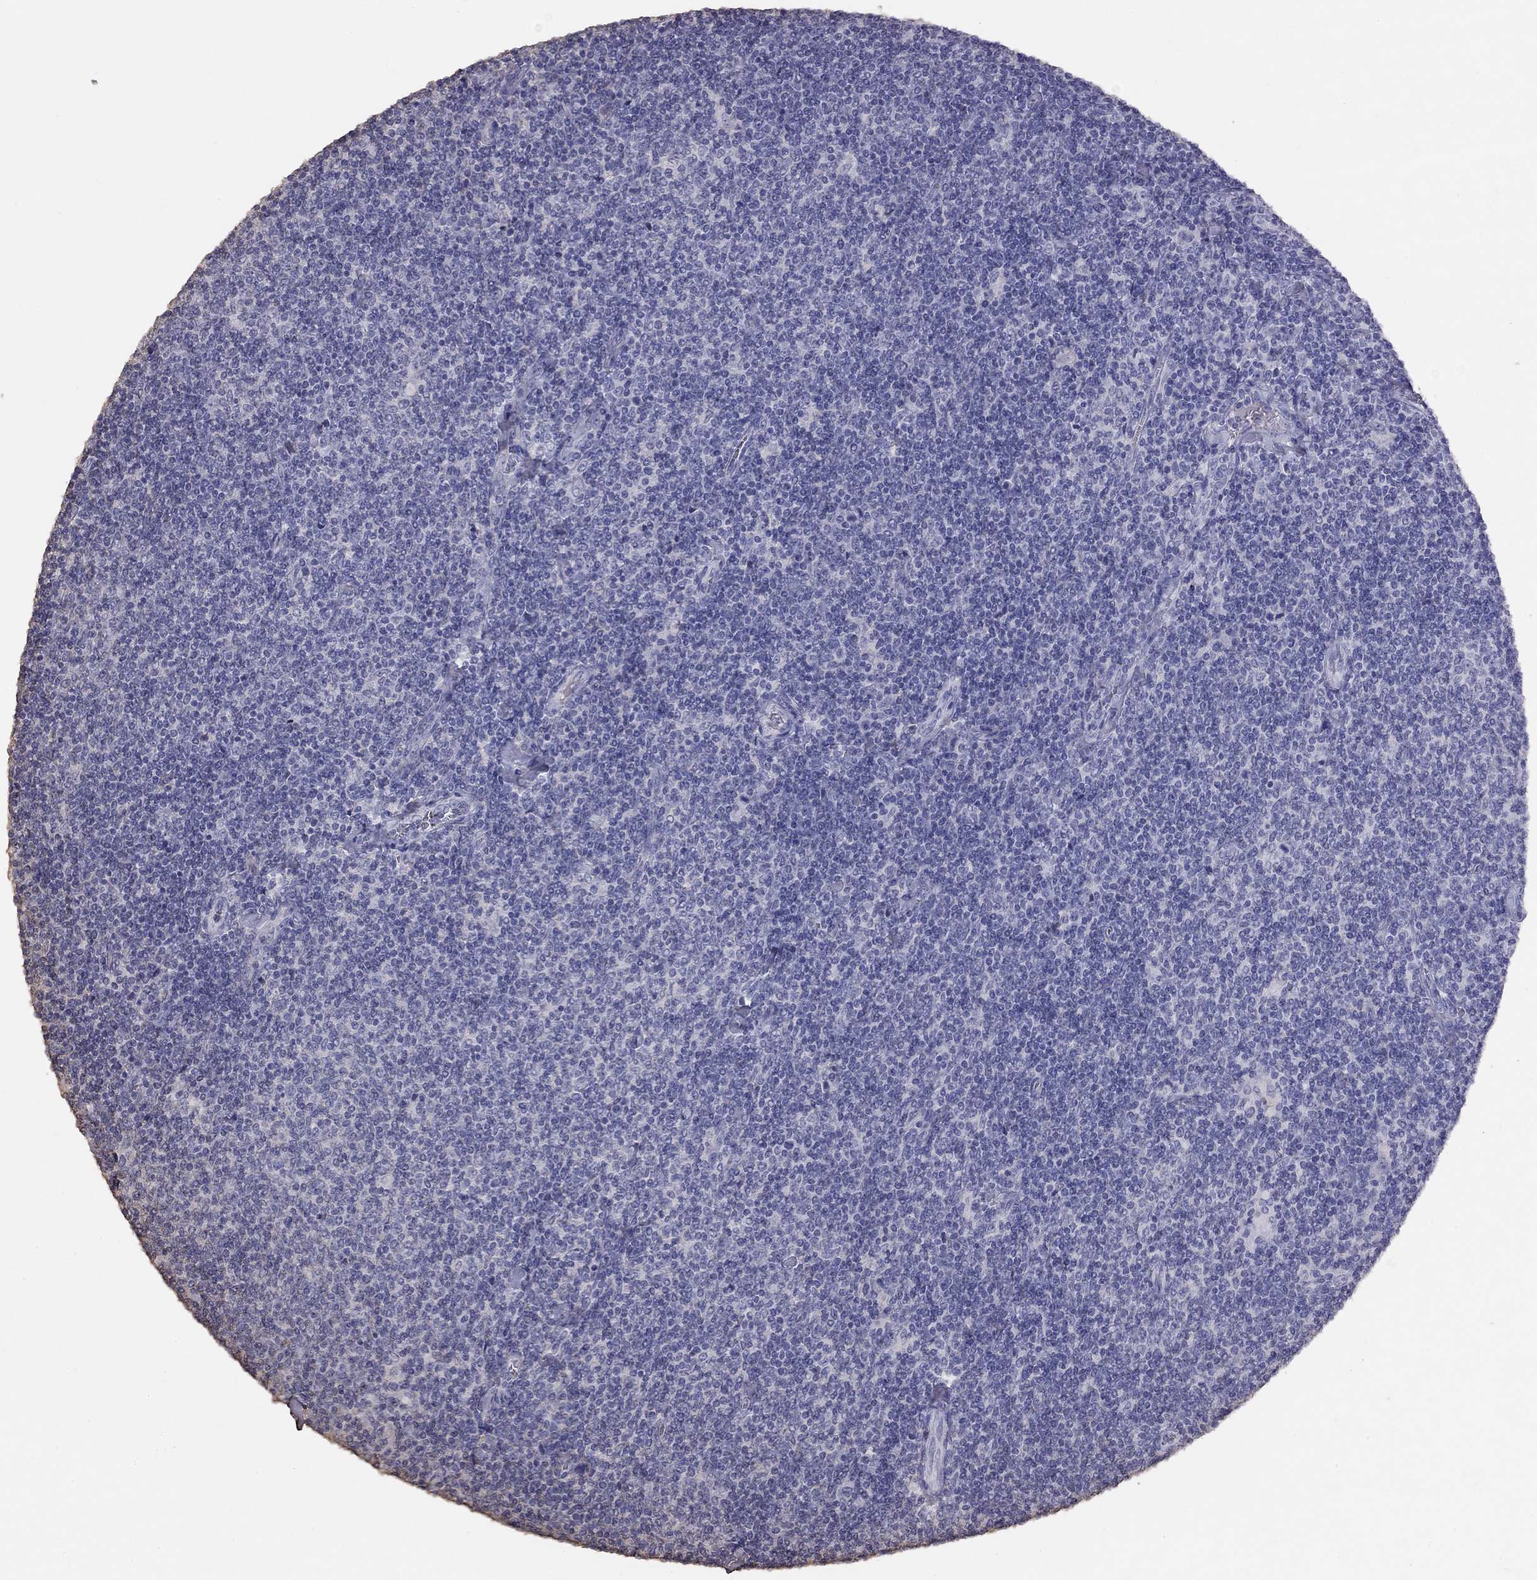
{"staining": {"intensity": "negative", "quantity": "none", "location": "none"}, "tissue": "lymphoma", "cell_type": "Tumor cells", "image_type": "cancer", "snomed": [{"axis": "morphology", "description": "Malignant lymphoma, non-Hodgkin's type, Low grade"}, {"axis": "topography", "description": "Lymph node"}], "caption": "Immunohistochemistry photomicrograph of neoplastic tissue: human malignant lymphoma, non-Hodgkin's type (low-grade) stained with DAB reveals no significant protein staining in tumor cells.", "gene": "SUN3", "patient": {"sex": "male", "age": 52}}